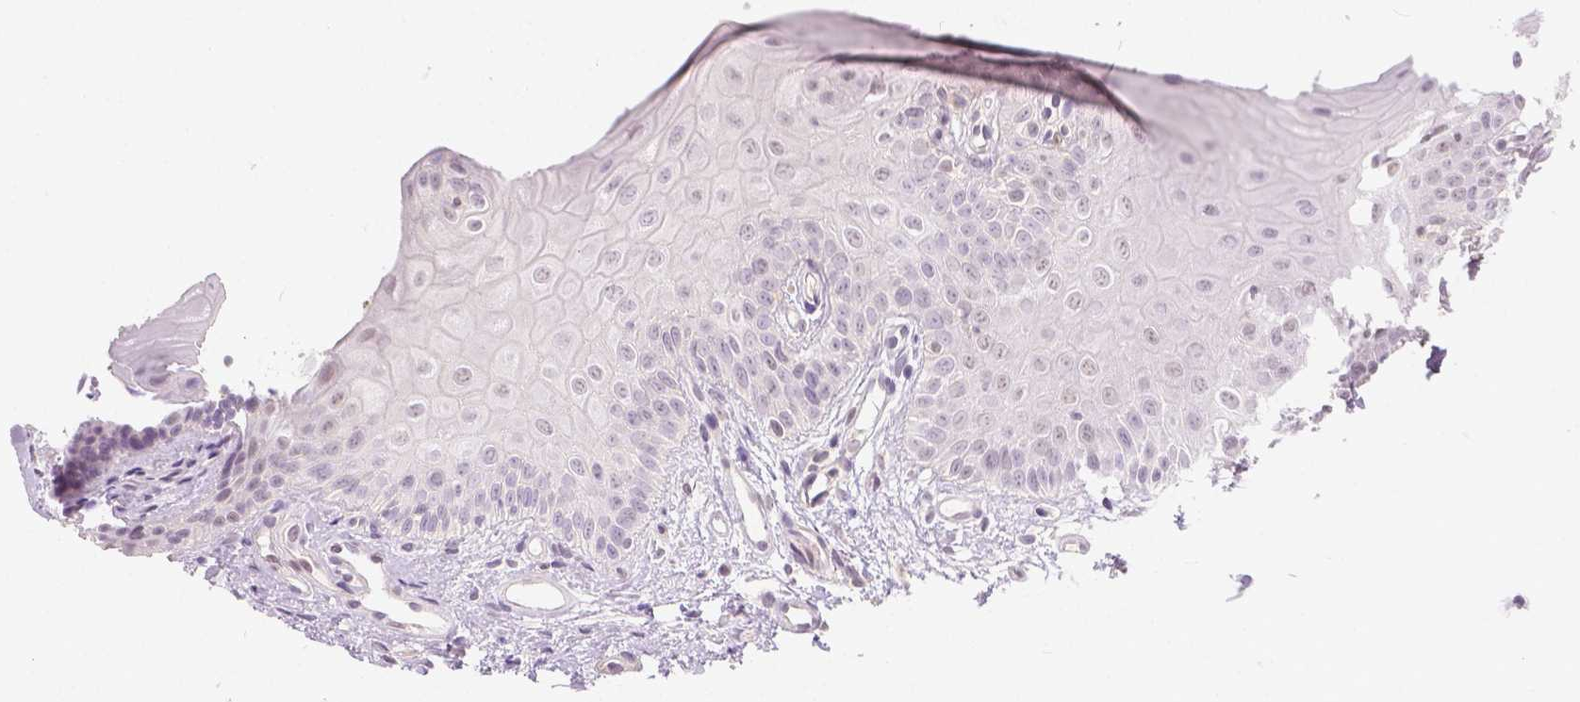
{"staining": {"intensity": "negative", "quantity": "none", "location": "none"}, "tissue": "oral mucosa", "cell_type": "Squamous epithelial cells", "image_type": "normal", "snomed": [{"axis": "morphology", "description": "Normal tissue, NOS"}, {"axis": "topography", "description": "Oral tissue"}], "caption": "IHC micrograph of benign oral mucosa stained for a protein (brown), which shows no expression in squamous epithelial cells. (Stains: DAB IHC with hematoxylin counter stain, Microscopy: brightfield microscopy at high magnification).", "gene": "SGTB", "patient": {"sex": "female", "age": 73}}